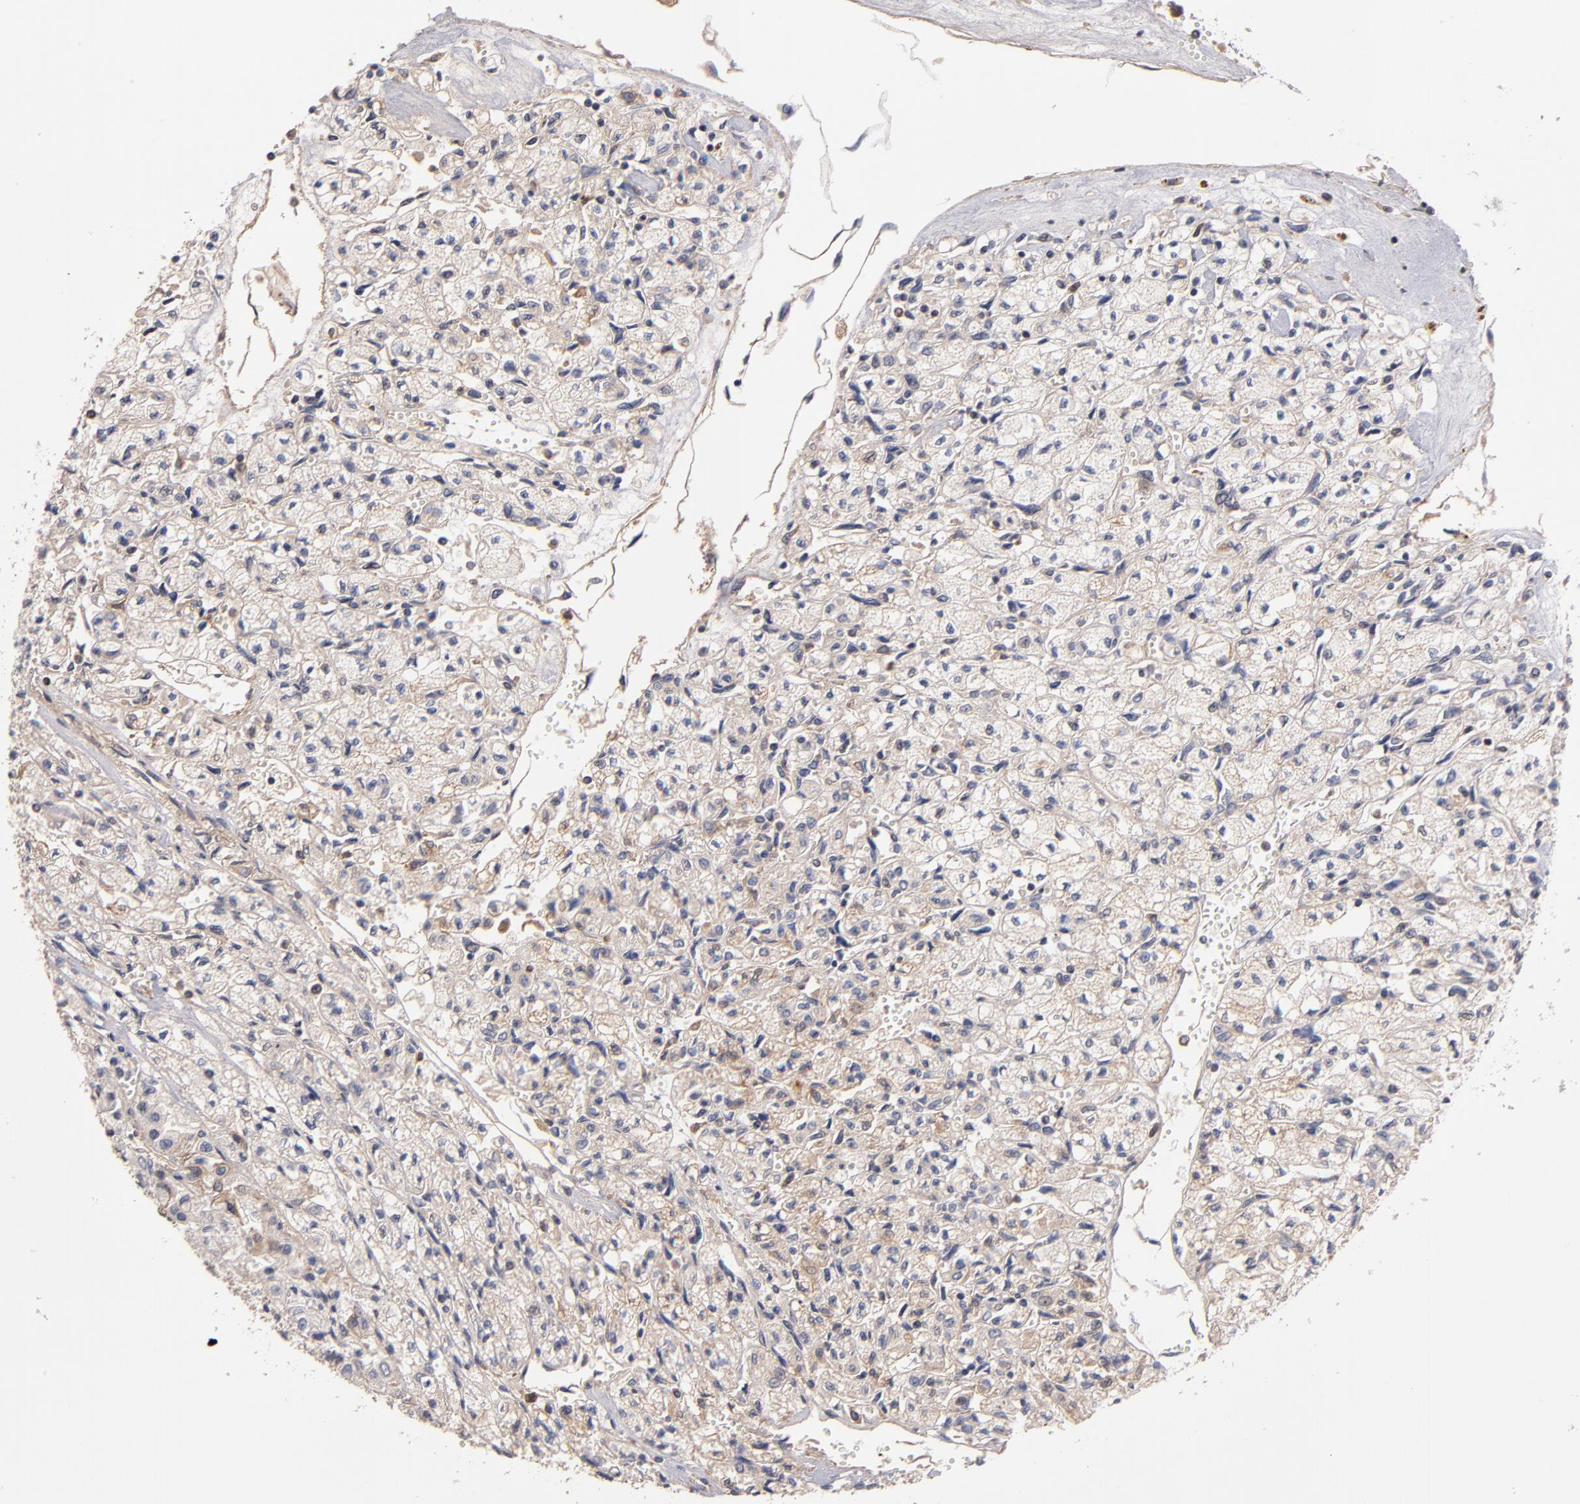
{"staining": {"intensity": "weak", "quantity": "<25%", "location": "cytoplasmic/membranous"}, "tissue": "renal cancer", "cell_type": "Tumor cells", "image_type": "cancer", "snomed": [{"axis": "morphology", "description": "Adenocarcinoma, NOS"}, {"axis": "topography", "description": "Kidney"}], "caption": "A high-resolution photomicrograph shows immunohistochemistry staining of renal cancer (adenocarcinoma), which shows no significant positivity in tumor cells.", "gene": "DACT1", "patient": {"sex": "male", "age": 78}}